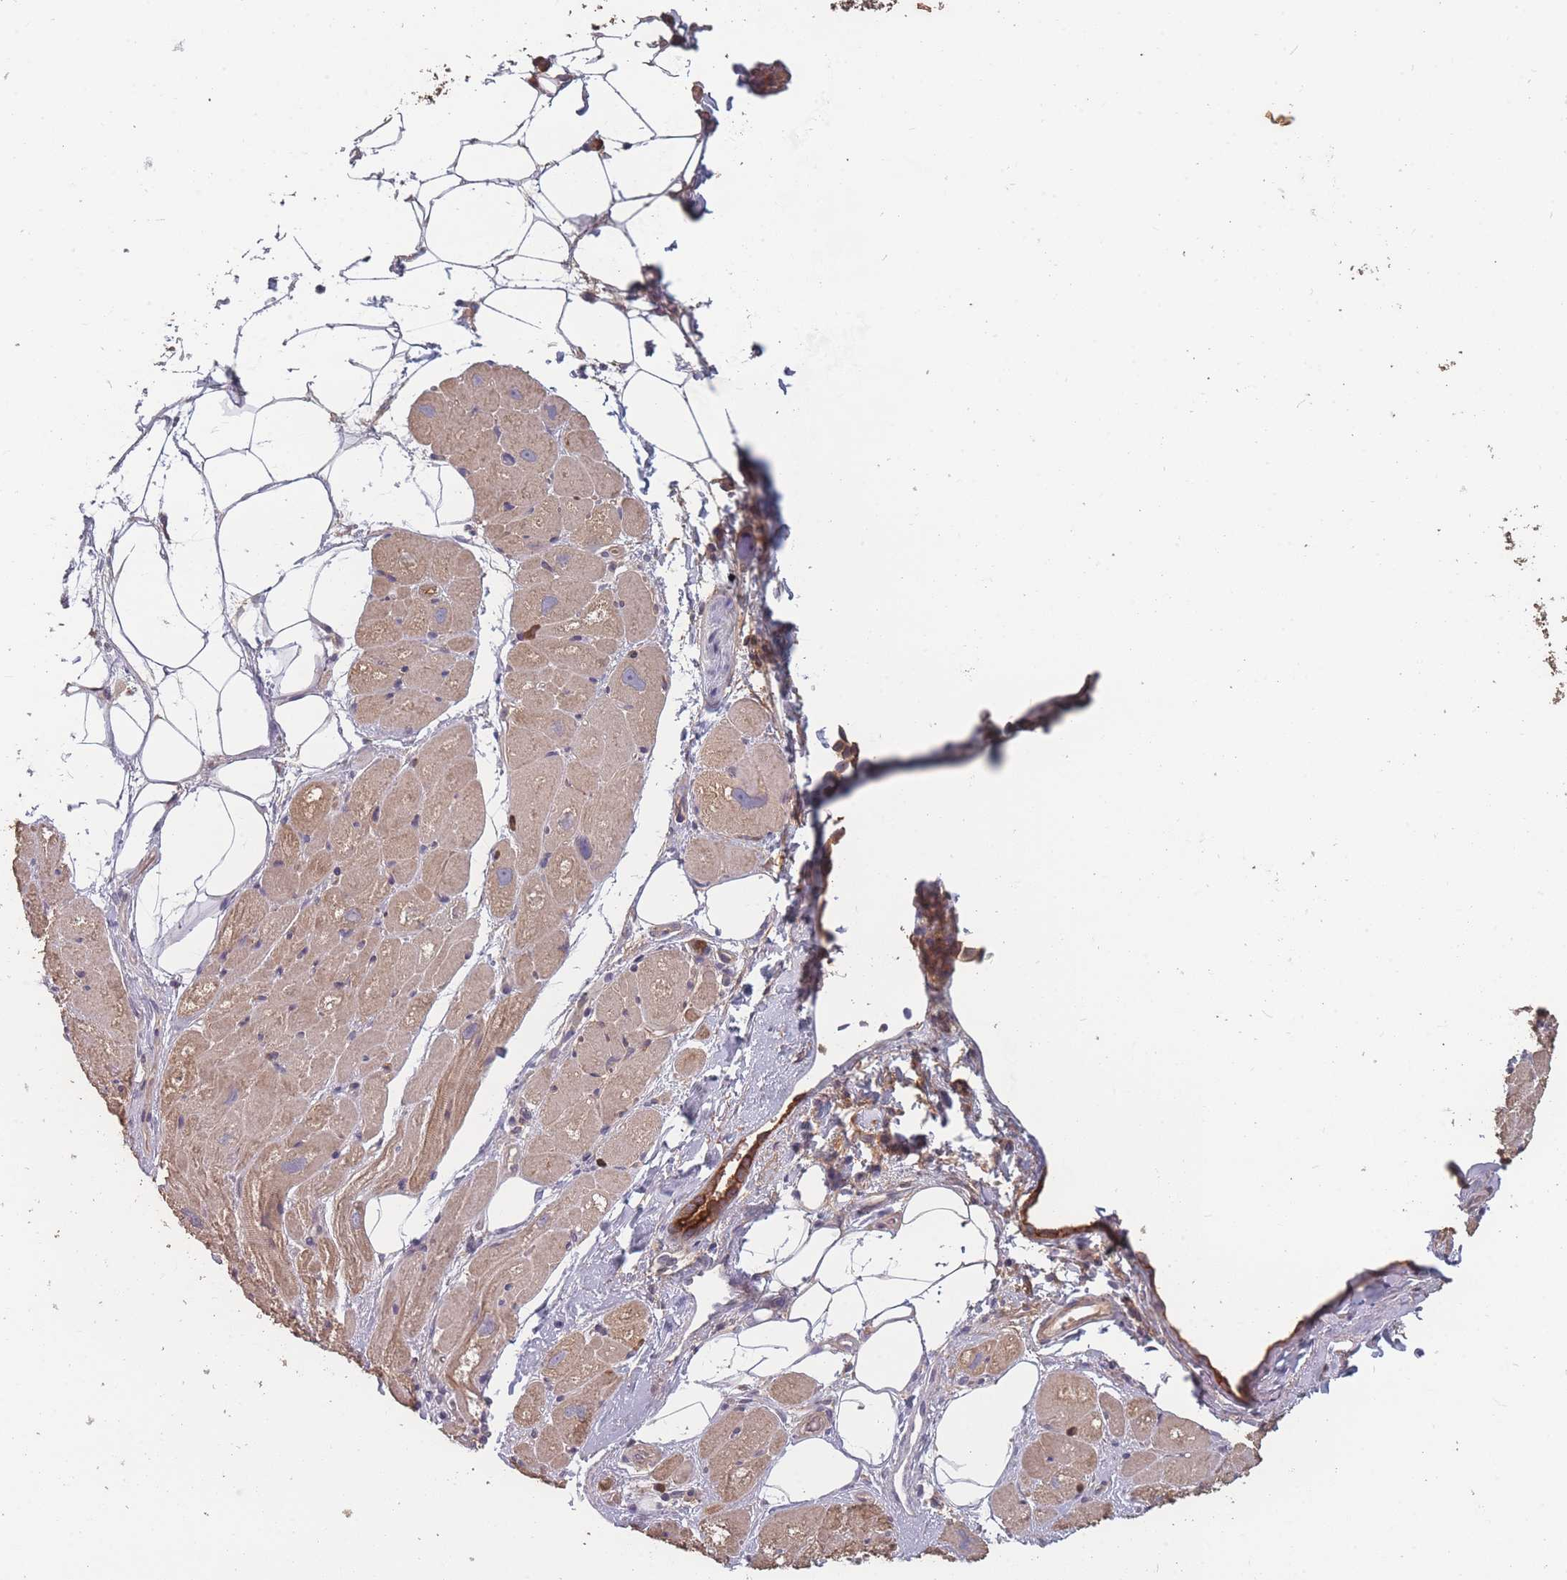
{"staining": {"intensity": "moderate", "quantity": "<25%", "location": "cytoplasmic/membranous"}, "tissue": "heart muscle", "cell_type": "Cardiomyocytes", "image_type": "normal", "snomed": [{"axis": "morphology", "description": "Normal tissue, NOS"}, {"axis": "topography", "description": "Heart"}], "caption": "Cardiomyocytes demonstrate low levels of moderate cytoplasmic/membranous staining in approximately <25% of cells in benign heart muscle.", "gene": "BST1", "patient": {"sex": "male", "age": 50}}